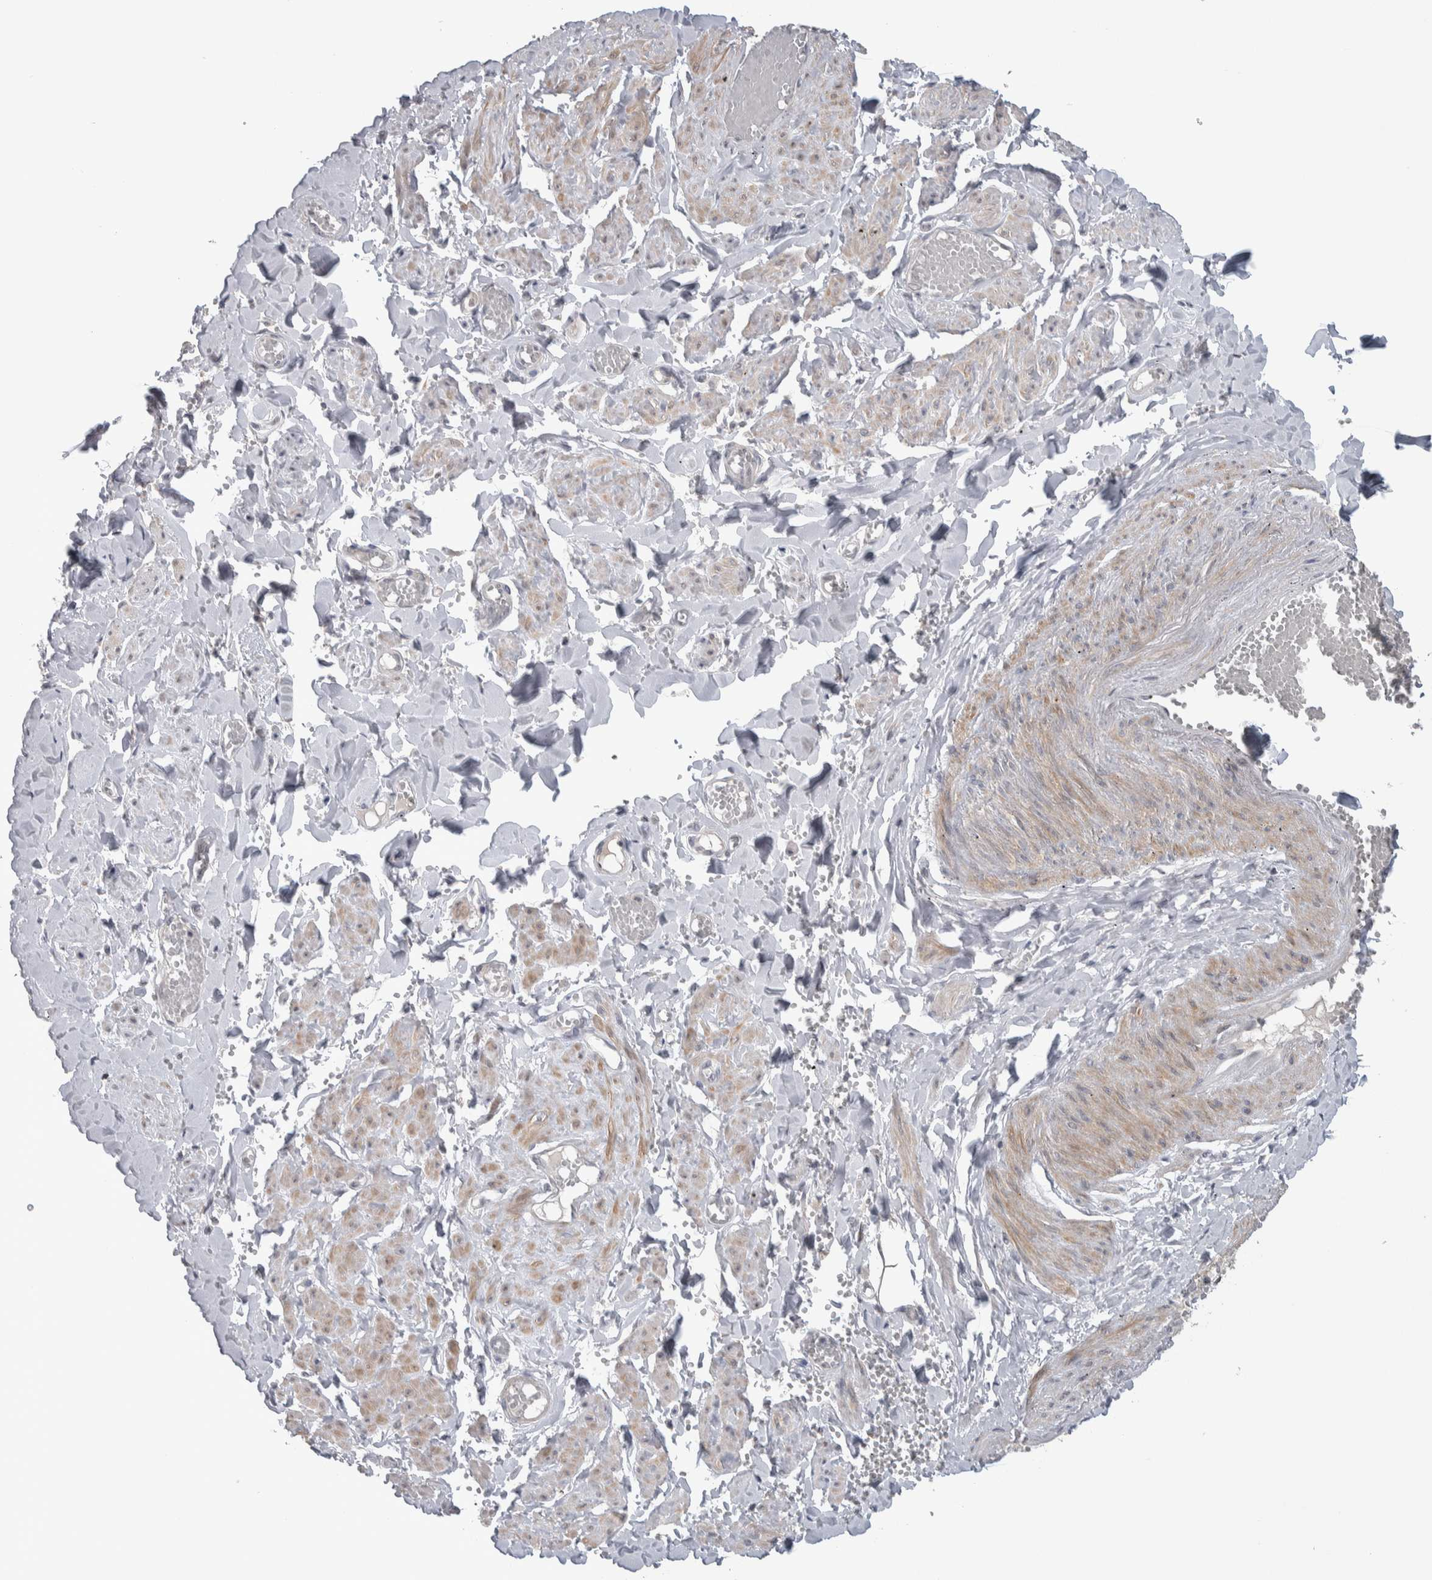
{"staining": {"intensity": "negative", "quantity": "none", "location": "none"}, "tissue": "adipose tissue", "cell_type": "Adipocytes", "image_type": "normal", "snomed": [{"axis": "morphology", "description": "Normal tissue, NOS"}, {"axis": "topography", "description": "Vascular tissue"}, {"axis": "topography", "description": "Fallopian tube"}, {"axis": "topography", "description": "Ovary"}], "caption": "IHC photomicrograph of benign human adipose tissue stained for a protein (brown), which reveals no positivity in adipocytes. The staining was performed using DAB to visualize the protein expression in brown, while the nuclei were stained in blue with hematoxylin (Magnification: 20x).", "gene": "CUL2", "patient": {"sex": "female", "age": 67}}